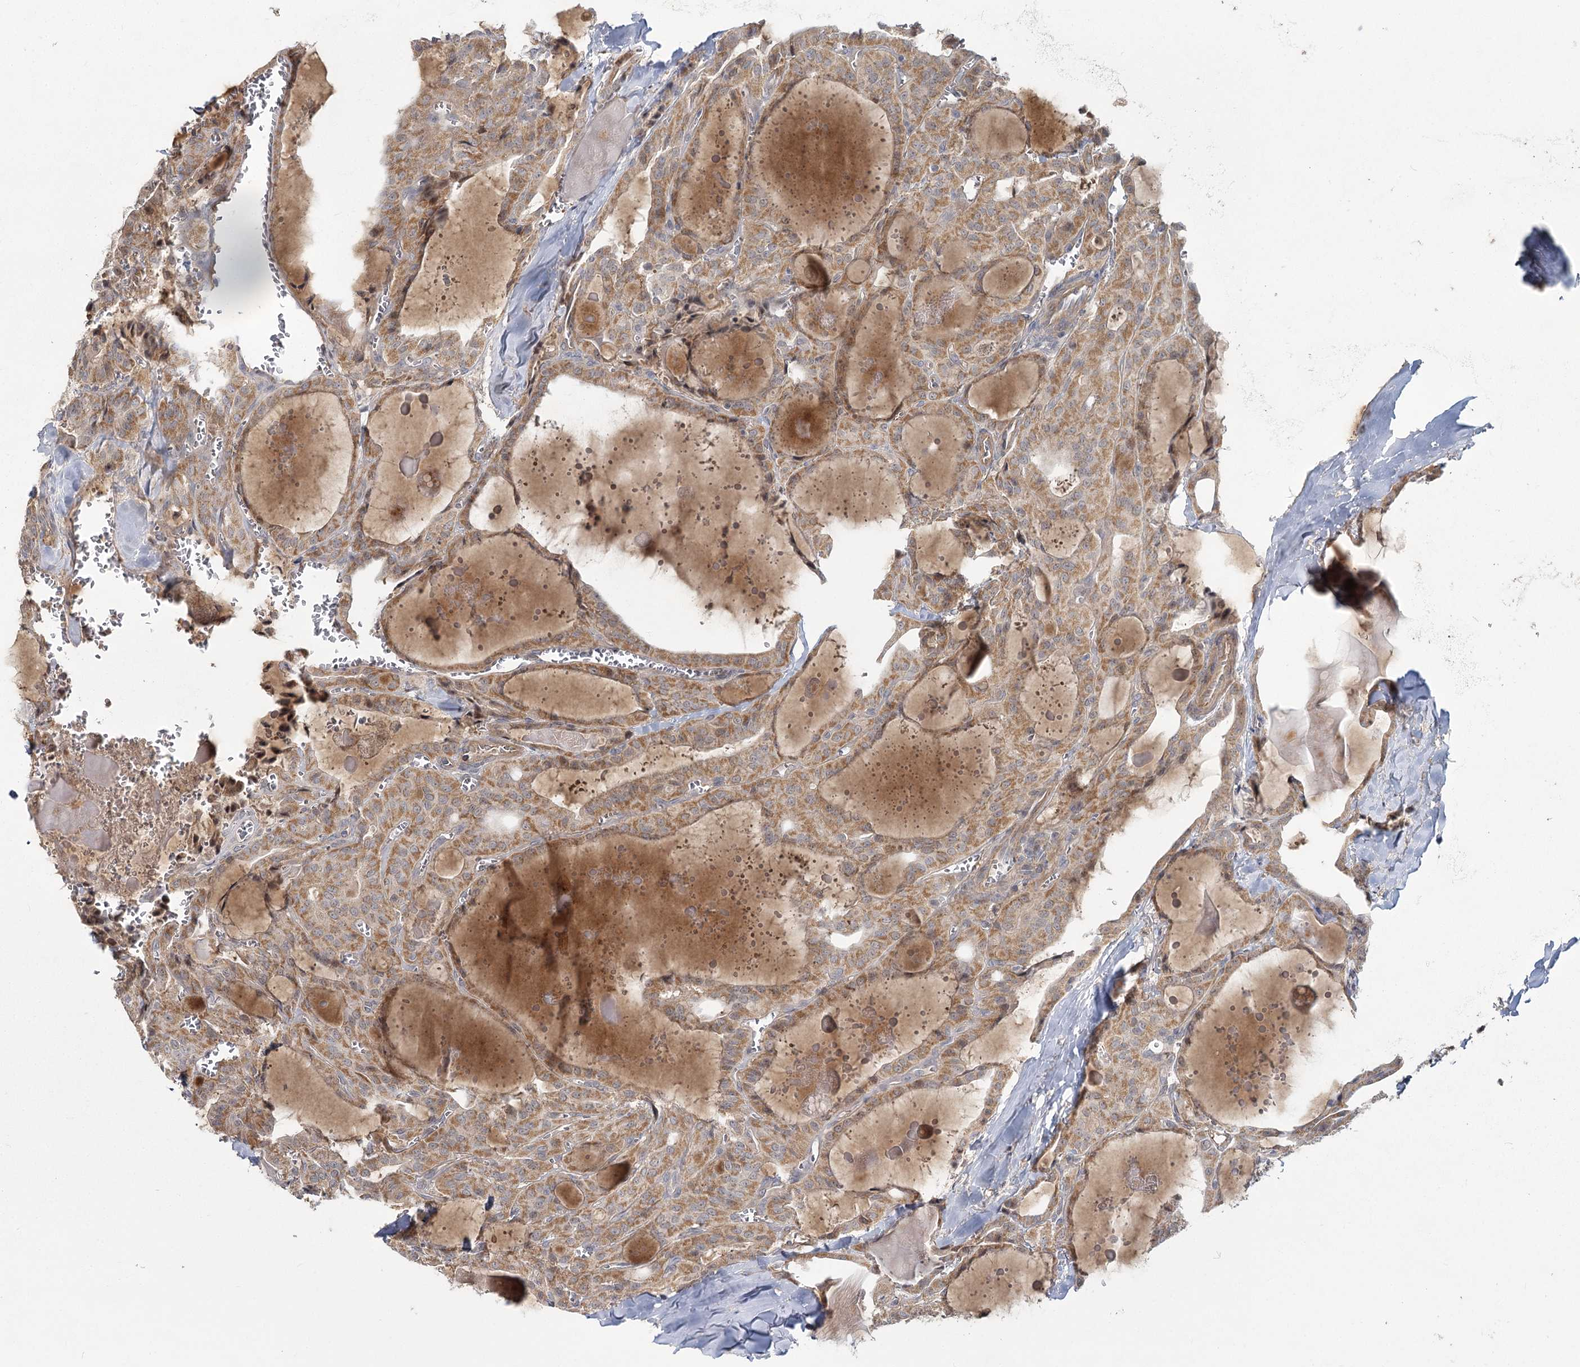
{"staining": {"intensity": "moderate", "quantity": ">75%", "location": "cytoplasmic/membranous"}, "tissue": "thyroid cancer", "cell_type": "Tumor cells", "image_type": "cancer", "snomed": [{"axis": "morphology", "description": "Papillary adenocarcinoma, NOS"}, {"axis": "topography", "description": "Thyroid gland"}], "caption": "A brown stain labels moderate cytoplasmic/membranous expression of a protein in papillary adenocarcinoma (thyroid) tumor cells. (Stains: DAB in brown, nuclei in blue, Microscopy: brightfield microscopy at high magnification).", "gene": "TBC1D9B", "patient": {"sex": "male", "age": 52}}